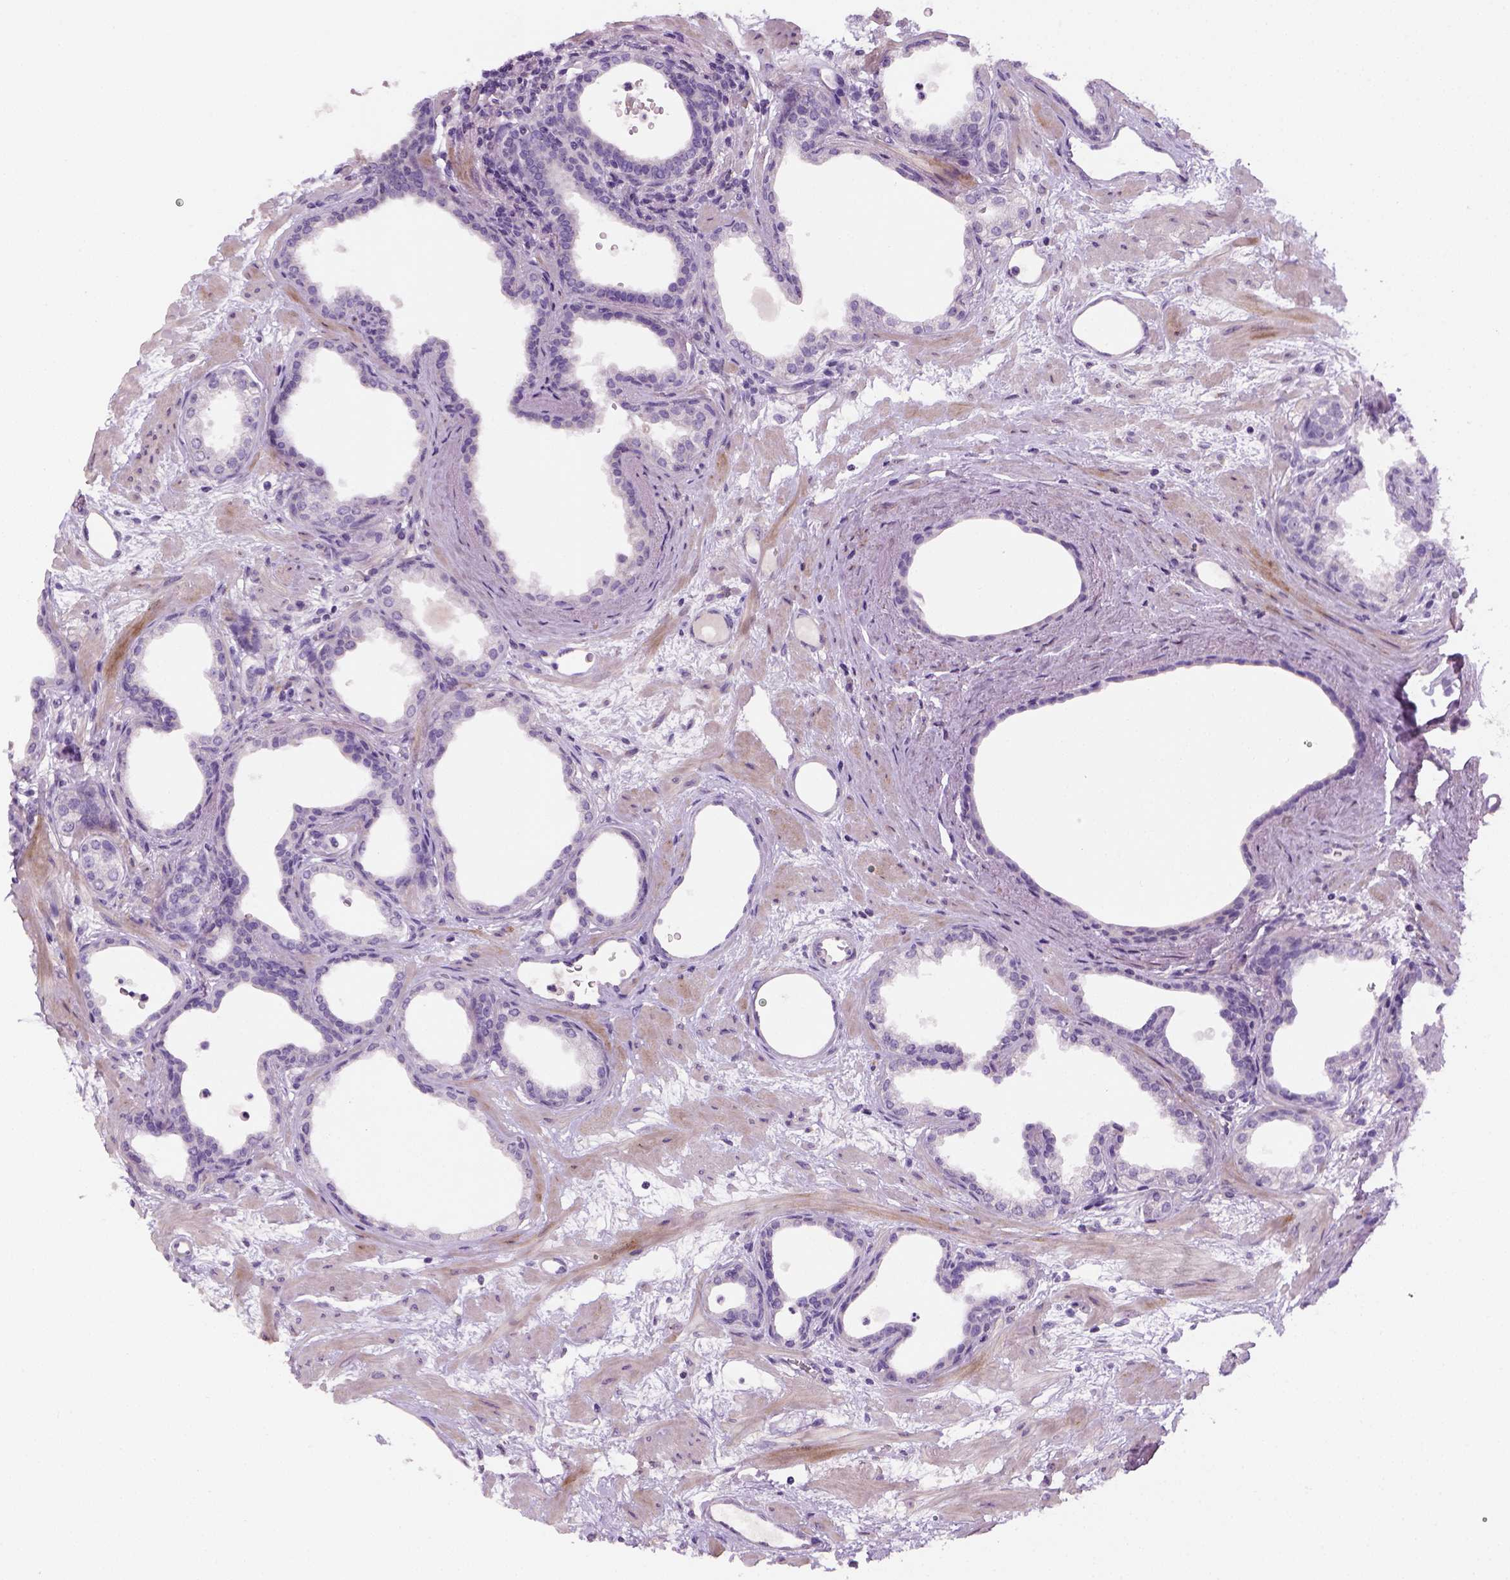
{"staining": {"intensity": "negative", "quantity": "none", "location": "none"}, "tissue": "prostate", "cell_type": "Glandular cells", "image_type": "normal", "snomed": [{"axis": "morphology", "description": "Normal tissue, NOS"}, {"axis": "topography", "description": "Prostate"}], "caption": "A high-resolution histopathology image shows immunohistochemistry (IHC) staining of normal prostate, which demonstrates no significant expression in glandular cells.", "gene": "NUDT6", "patient": {"sex": "male", "age": 37}}